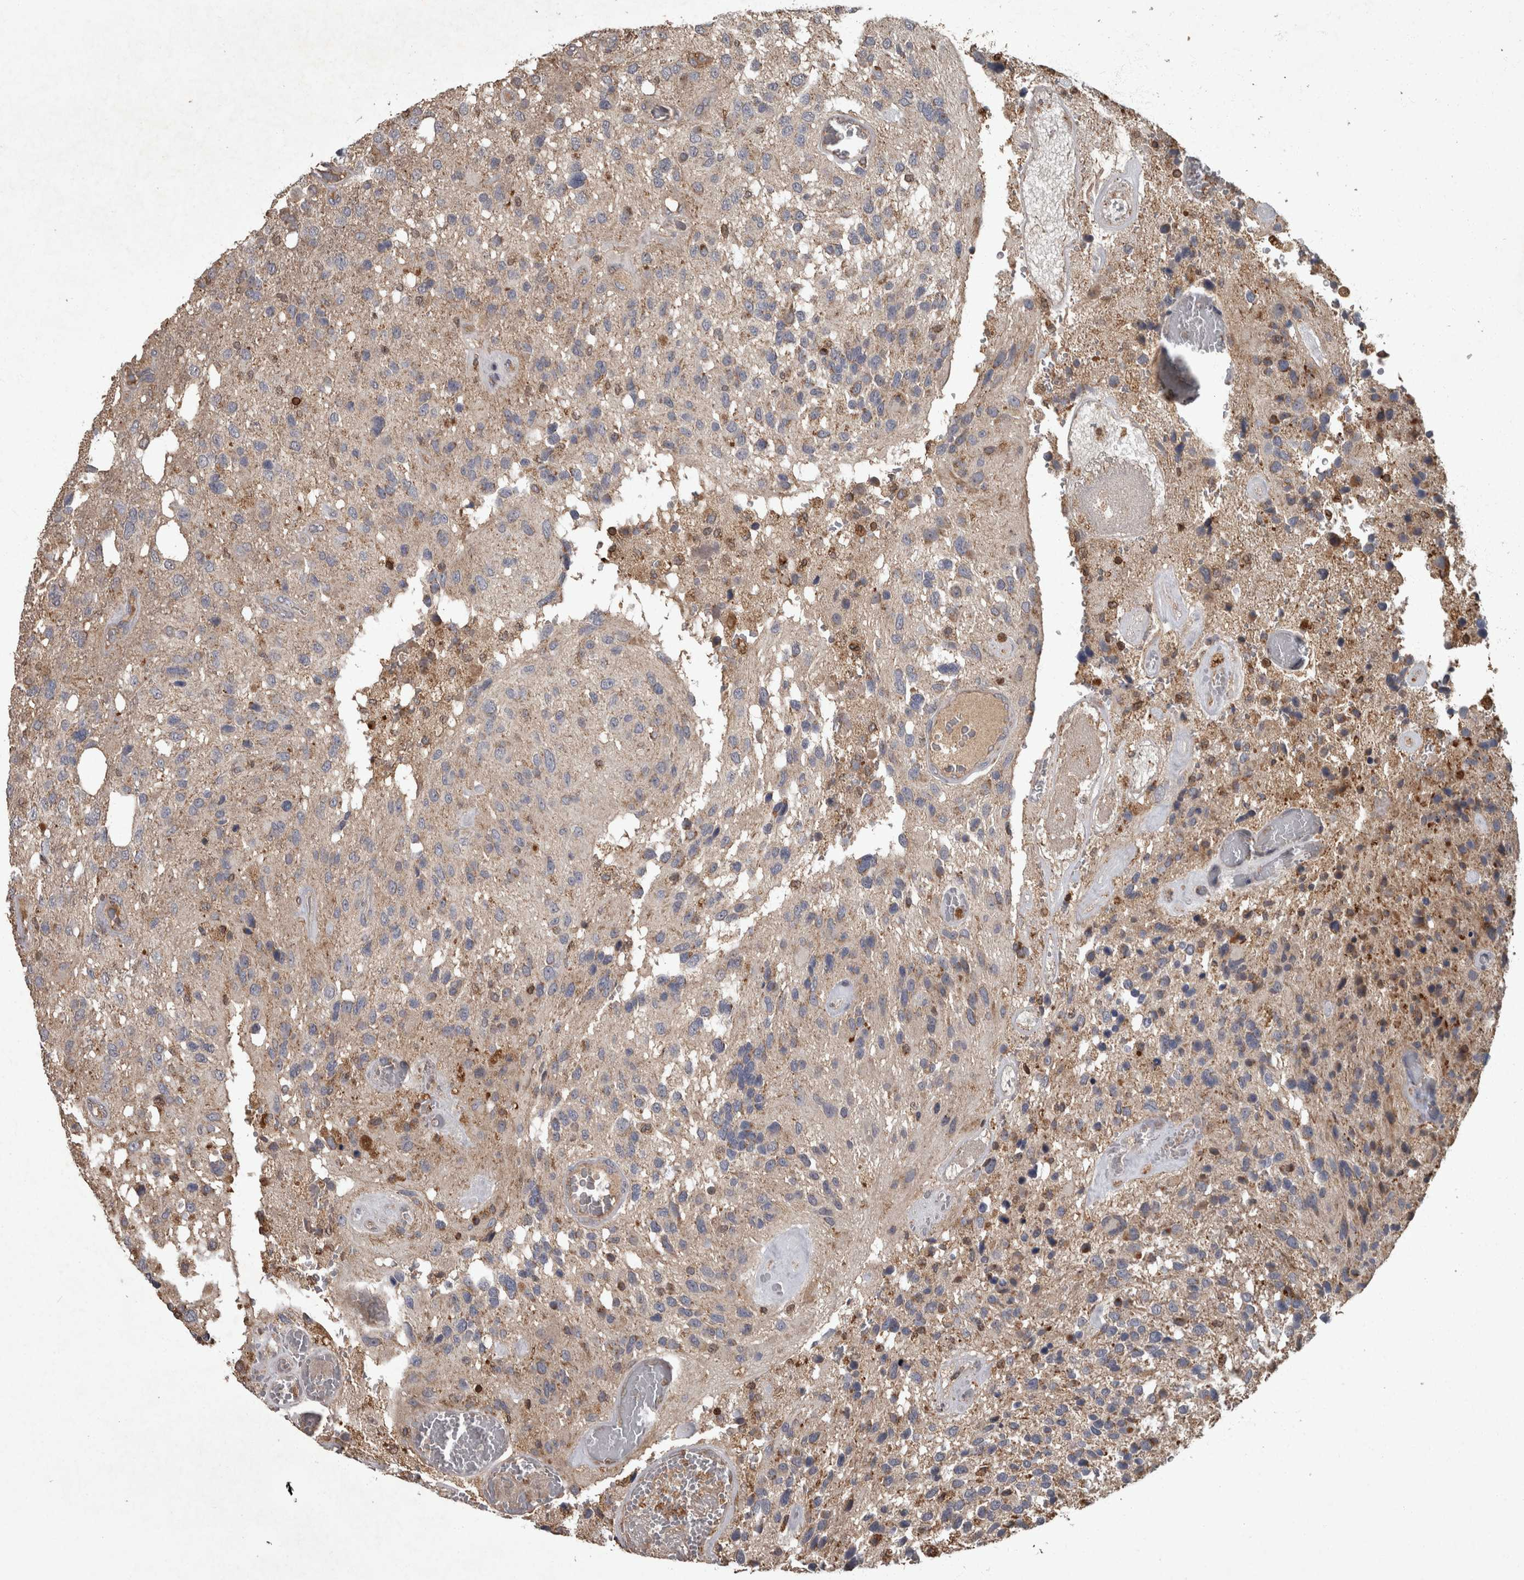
{"staining": {"intensity": "weak", "quantity": "<25%", "location": "cytoplasmic/membranous"}, "tissue": "glioma", "cell_type": "Tumor cells", "image_type": "cancer", "snomed": [{"axis": "morphology", "description": "Glioma, malignant, High grade"}, {"axis": "topography", "description": "Brain"}], "caption": "Image shows no protein staining in tumor cells of glioma tissue. (DAB (3,3'-diaminobenzidine) immunohistochemistry (IHC) with hematoxylin counter stain).", "gene": "PPP1R3C", "patient": {"sex": "female", "age": 58}}